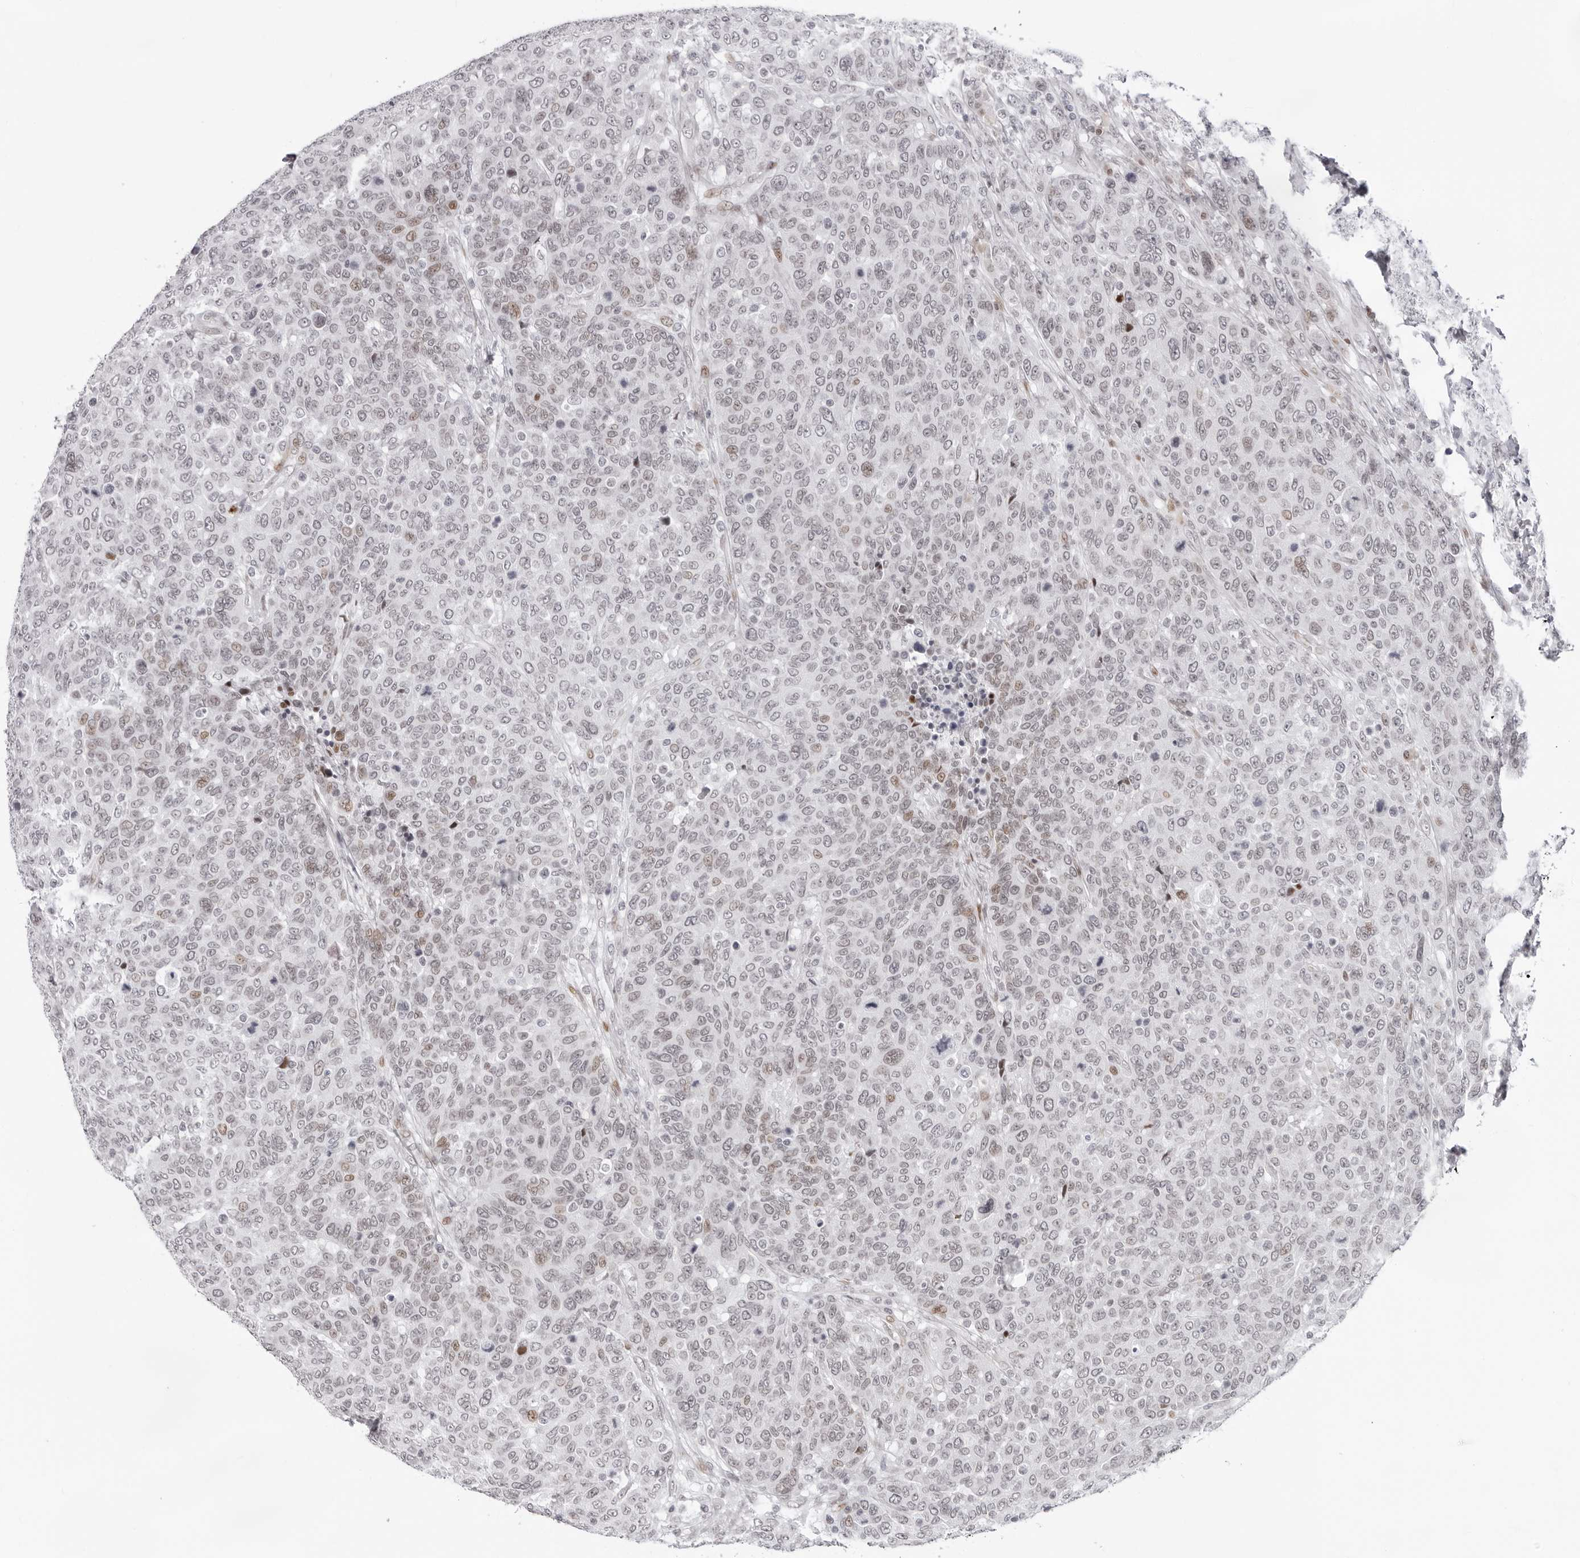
{"staining": {"intensity": "moderate", "quantity": "<25%", "location": "nuclear"}, "tissue": "breast cancer", "cell_type": "Tumor cells", "image_type": "cancer", "snomed": [{"axis": "morphology", "description": "Duct carcinoma"}, {"axis": "topography", "description": "Breast"}], "caption": "Approximately <25% of tumor cells in human breast cancer (infiltrating ductal carcinoma) display moderate nuclear protein staining as visualized by brown immunohistochemical staining.", "gene": "NTPCR", "patient": {"sex": "female", "age": 37}}